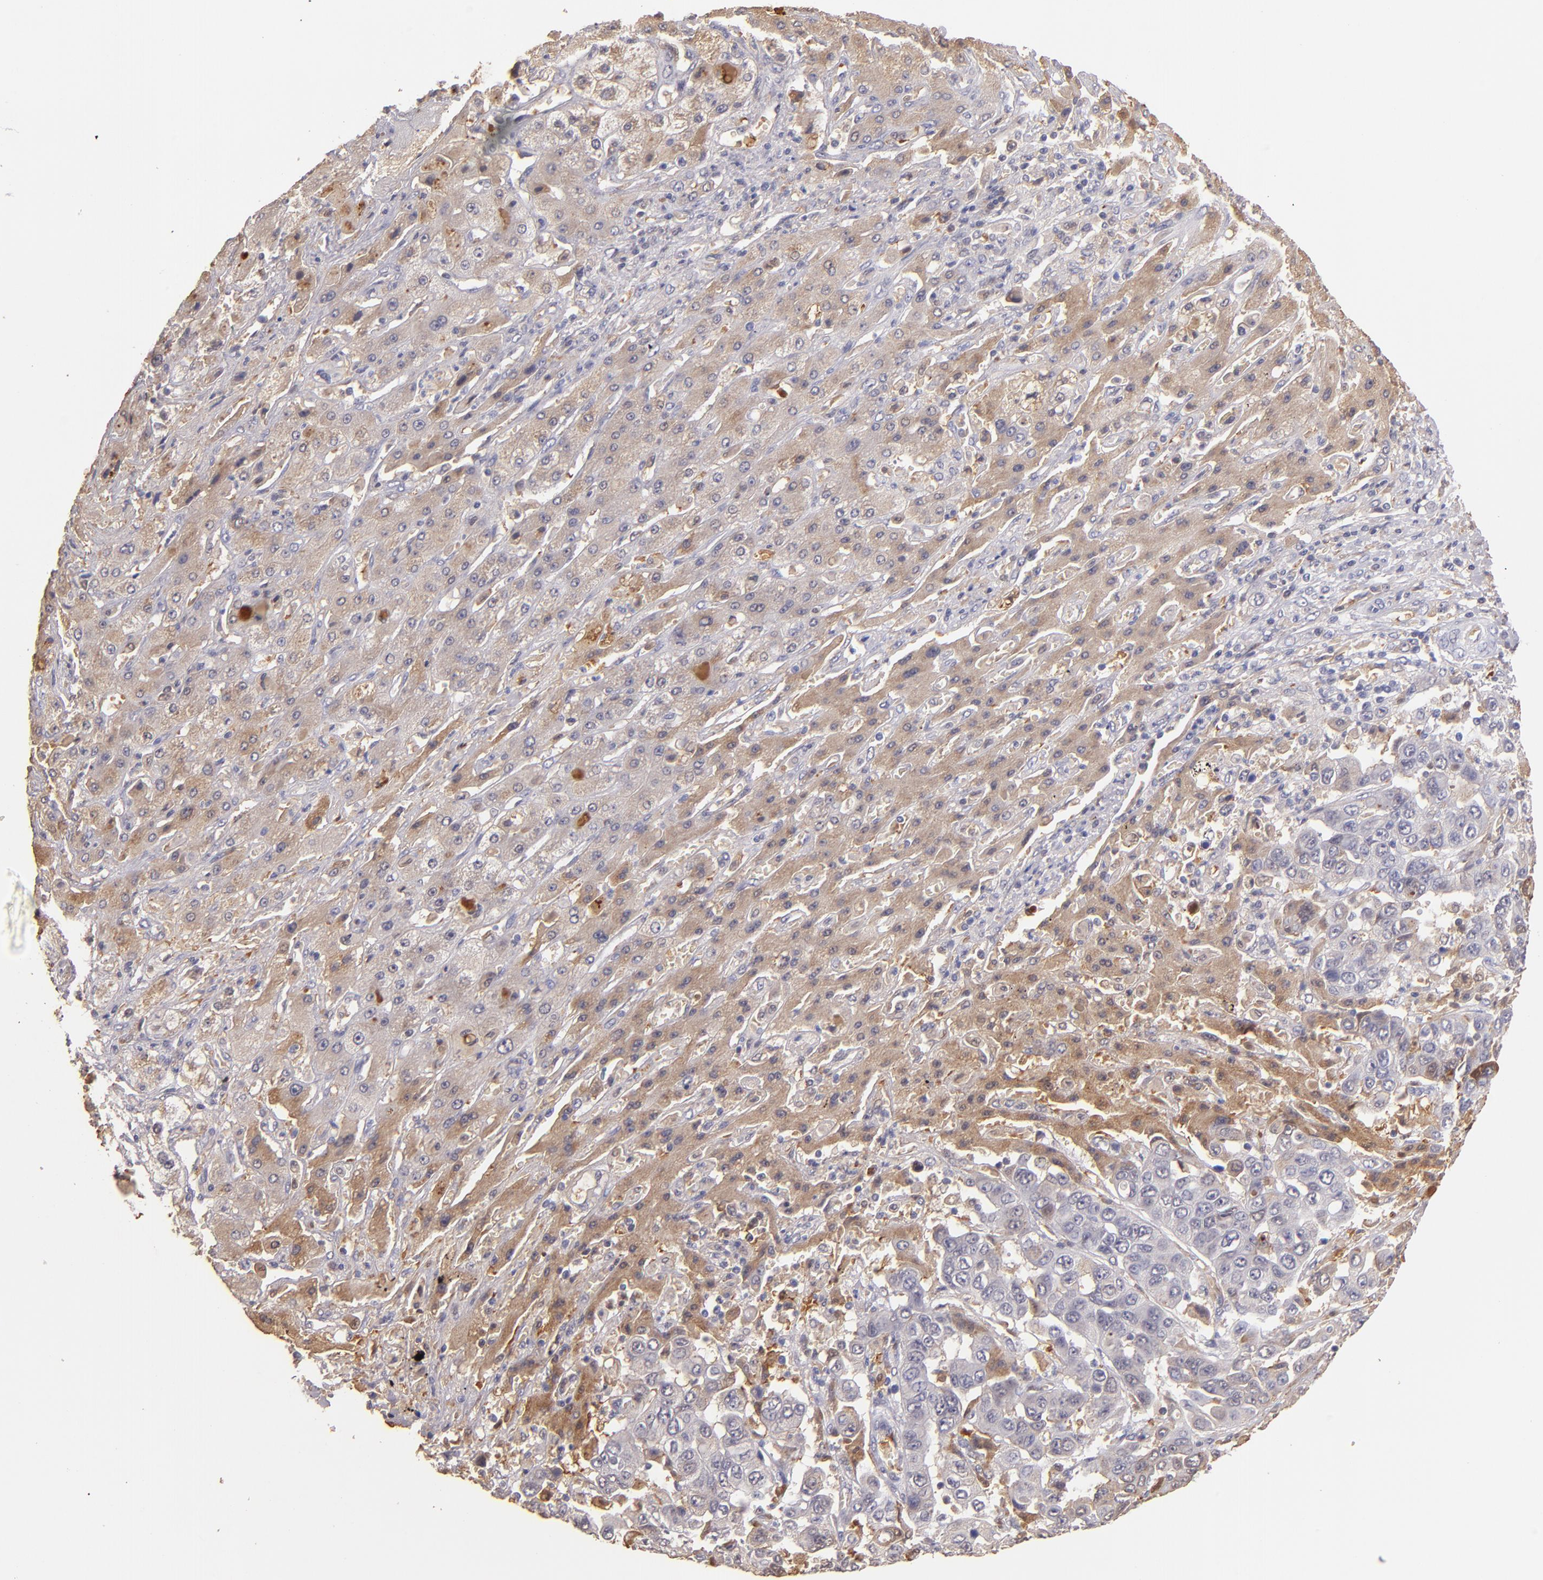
{"staining": {"intensity": "negative", "quantity": "none", "location": "none"}, "tissue": "liver cancer", "cell_type": "Tumor cells", "image_type": "cancer", "snomed": [{"axis": "morphology", "description": "Cholangiocarcinoma"}, {"axis": "topography", "description": "Liver"}], "caption": "There is no significant staining in tumor cells of liver cancer (cholangiocarcinoma).", "gene": "SERPINC1", "patient": {"sex": "female", "age": 52}}